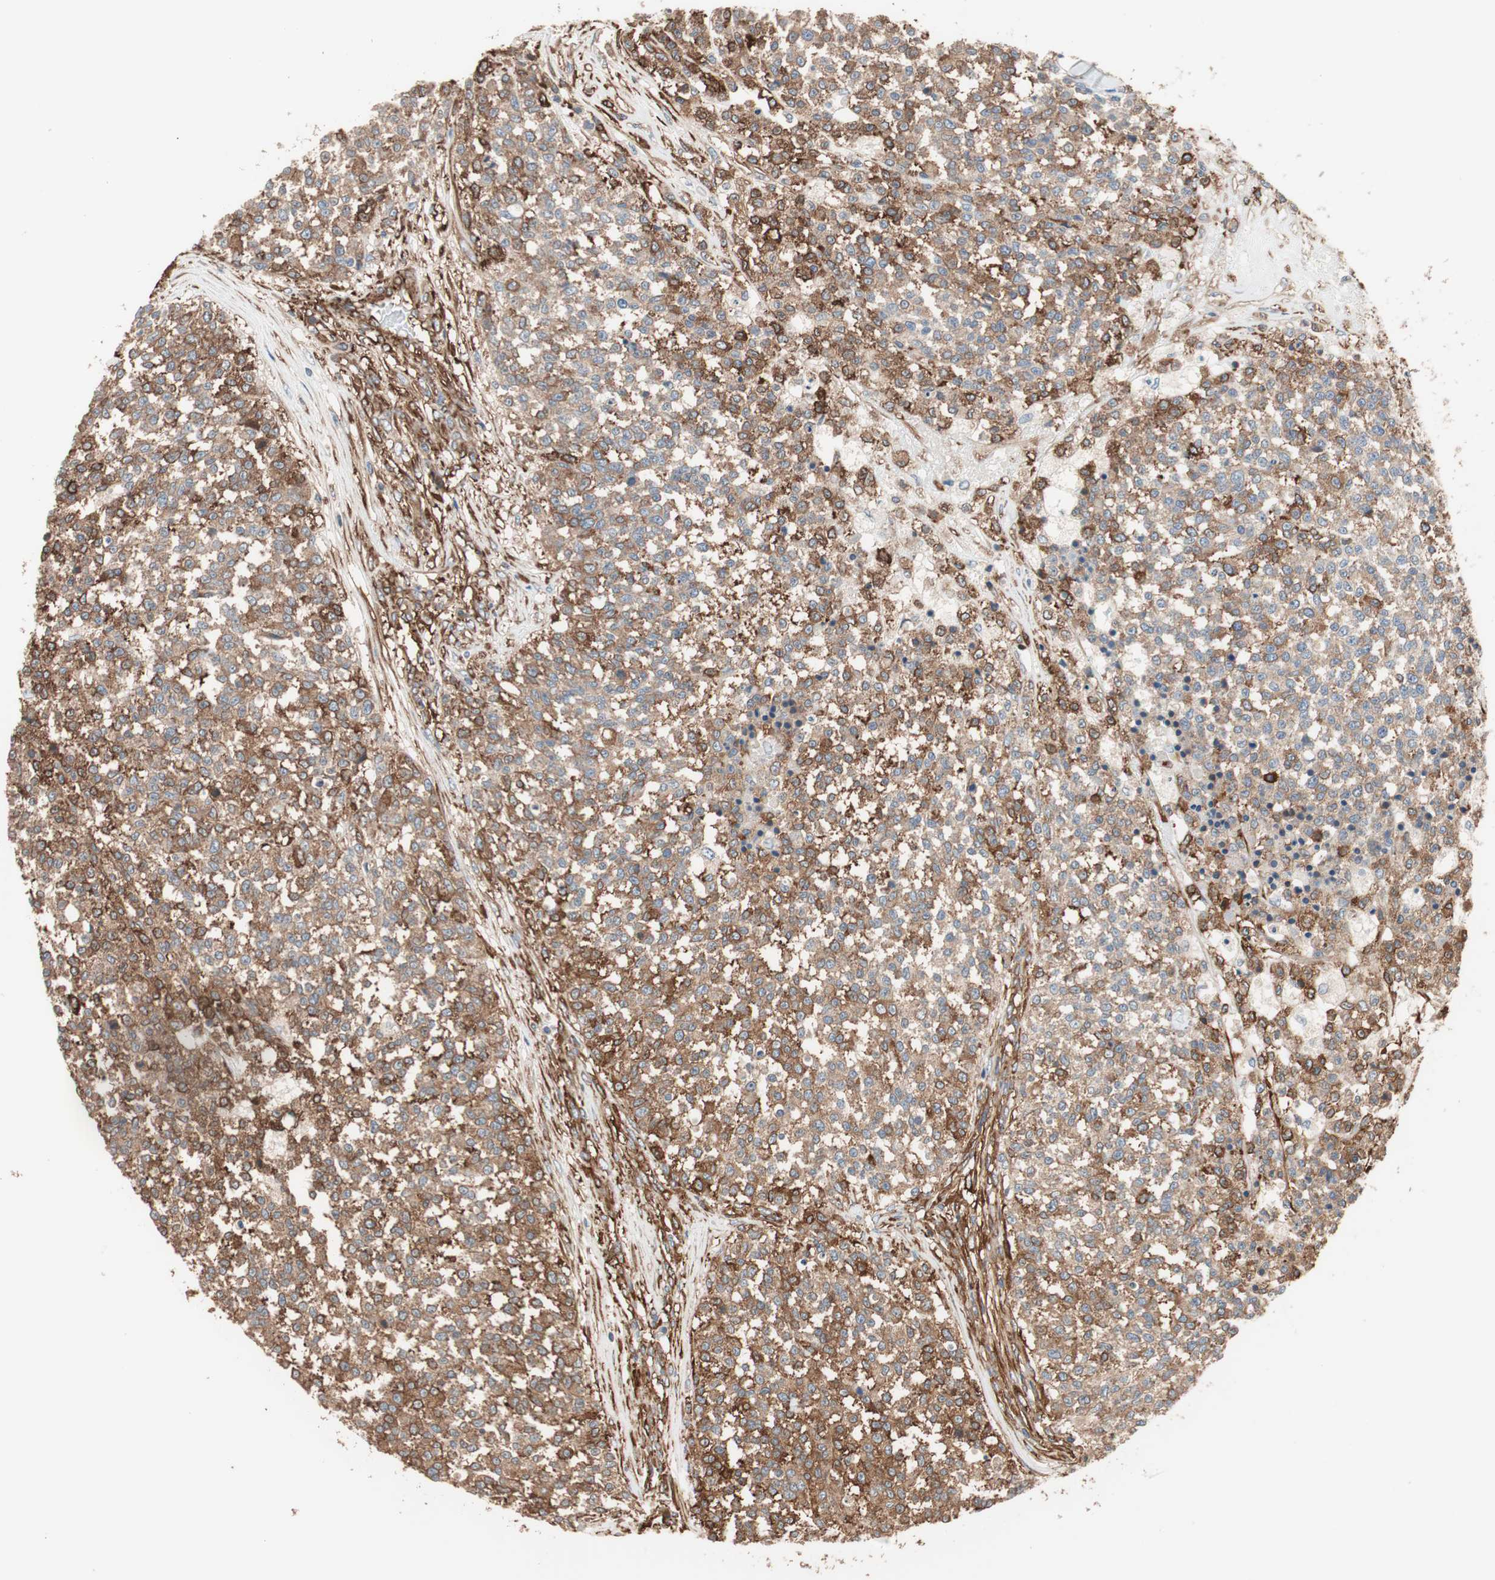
{"staining": {"intensity": "strong", "quantity": ">75%", "location": "cytoplasmic/membranous"}, "tissue": "testis cancer", "cell_type": "Tumor cells", "image_type": "cancer", "snomed": [{"axis": "morphology", "description": "Seminoma, NOS"}, {"axis": "topography", "description": "Testis"}], "caption": "IHC photomicrograph of neoplastic tissue: human seminoma (testis) stained using IHC demonstrates high levels of strong protein expression localized specifically in the cytoplasmic/membranous of tumor cells, appearing as a cytoplasmic/membranous brown color.", "gene": "GPSM2", "patient": {"sex": "male", "age": 59}}